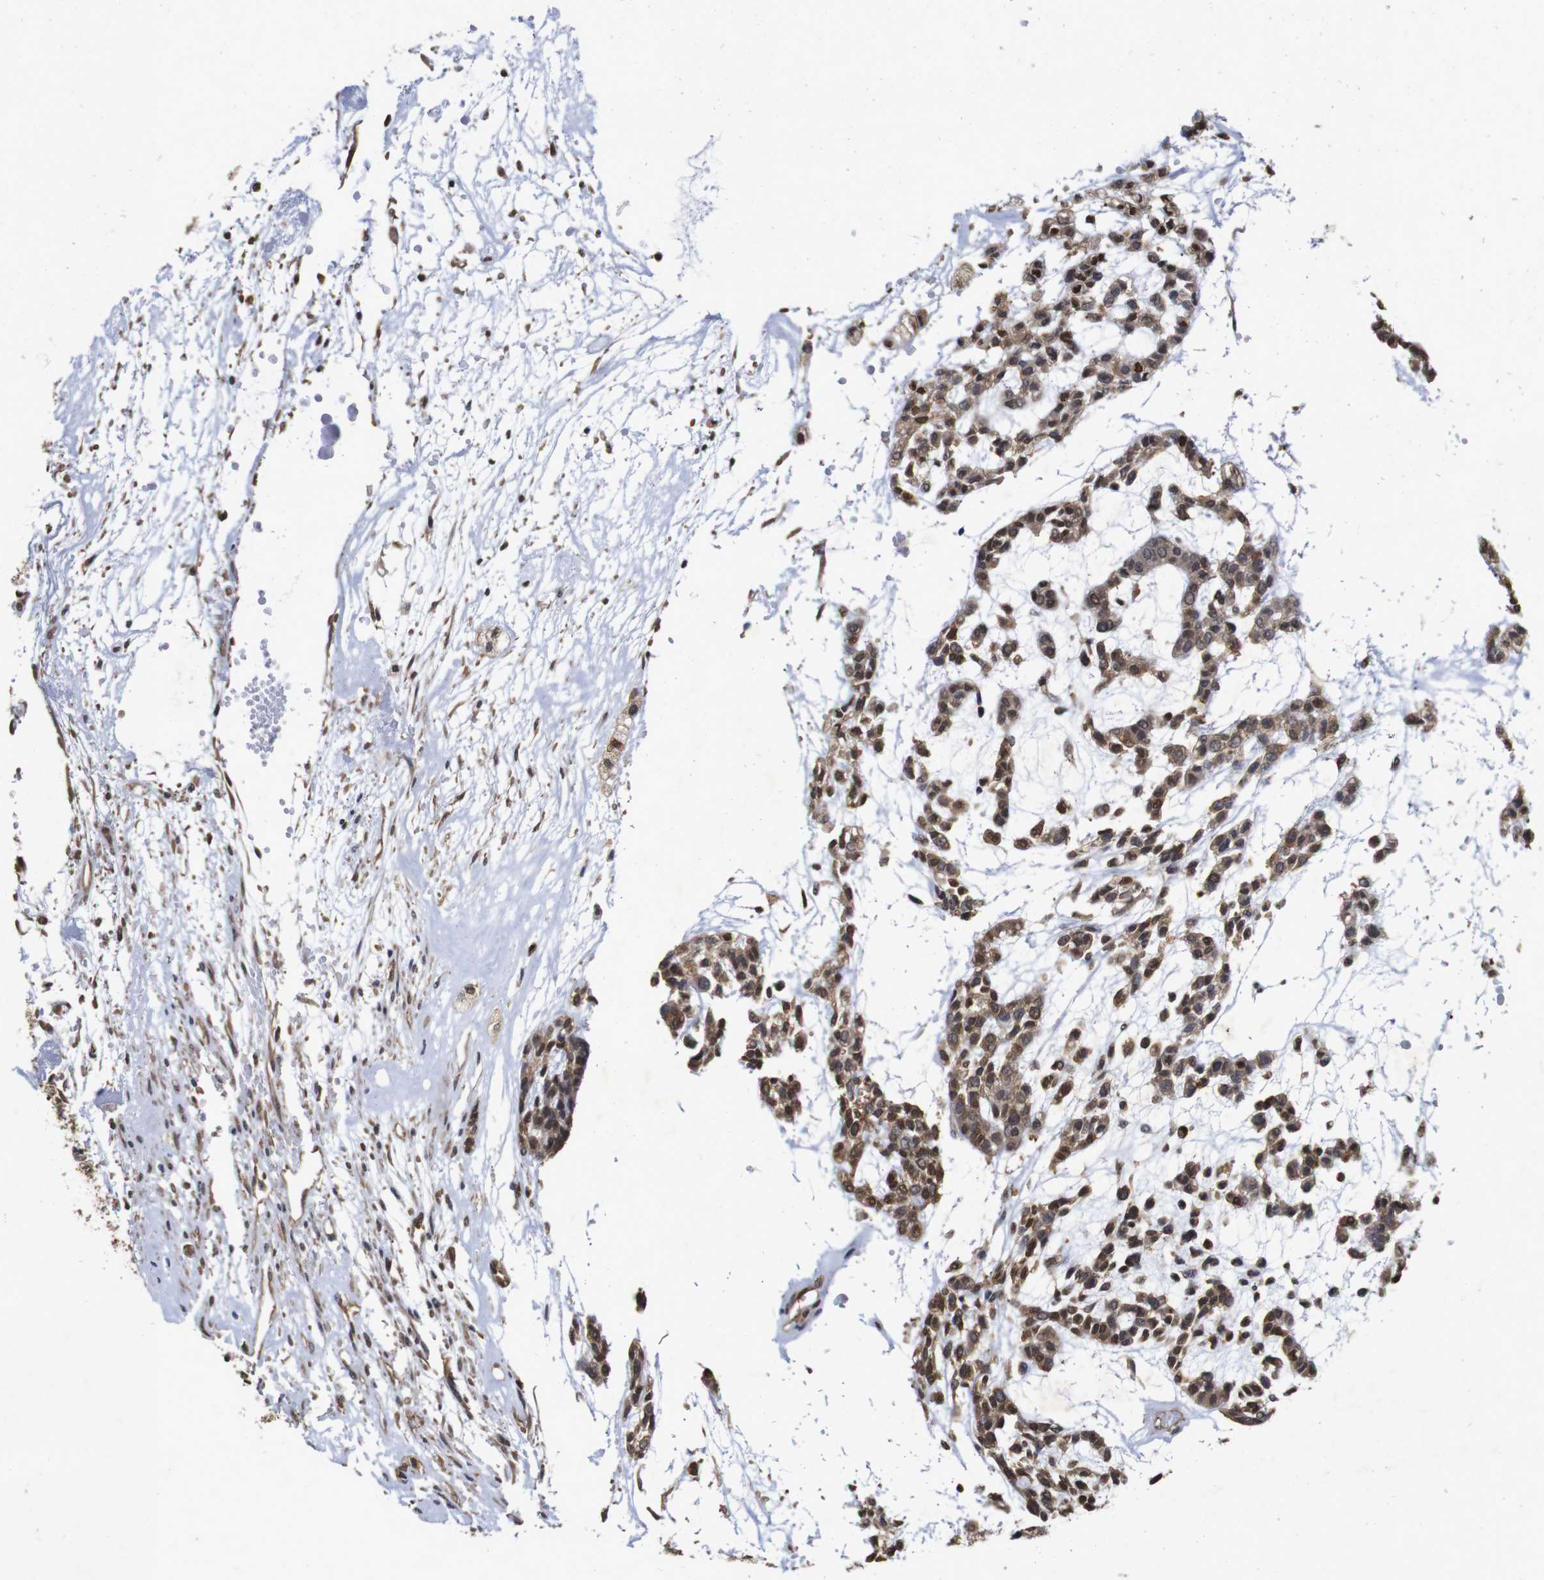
{"staining": {"intensity": "moderate", "quantity": ">75%", "location": "cytoplasmic/membranous,nuclear"}, "tissue": "head and neck cancer", "cell_type": "Tumor cells", "image_type": "cancer", "snomed": [{"axis": "morphology", "description": "Adenocarcinoma, NOS"}, {"axis": "morphology", "description": "Adenoma, NOS"}, {"axis": "topography", "description": "Head-Neck"}], "caption": "Adenocarcinoma (head and neck) stained for a protein demonstrates moderate cytoplasmic/membranous and nuclear positivity in tumor cells.", "gene": "SUMO3", "patient": {"sex": "female", "age": 55}}